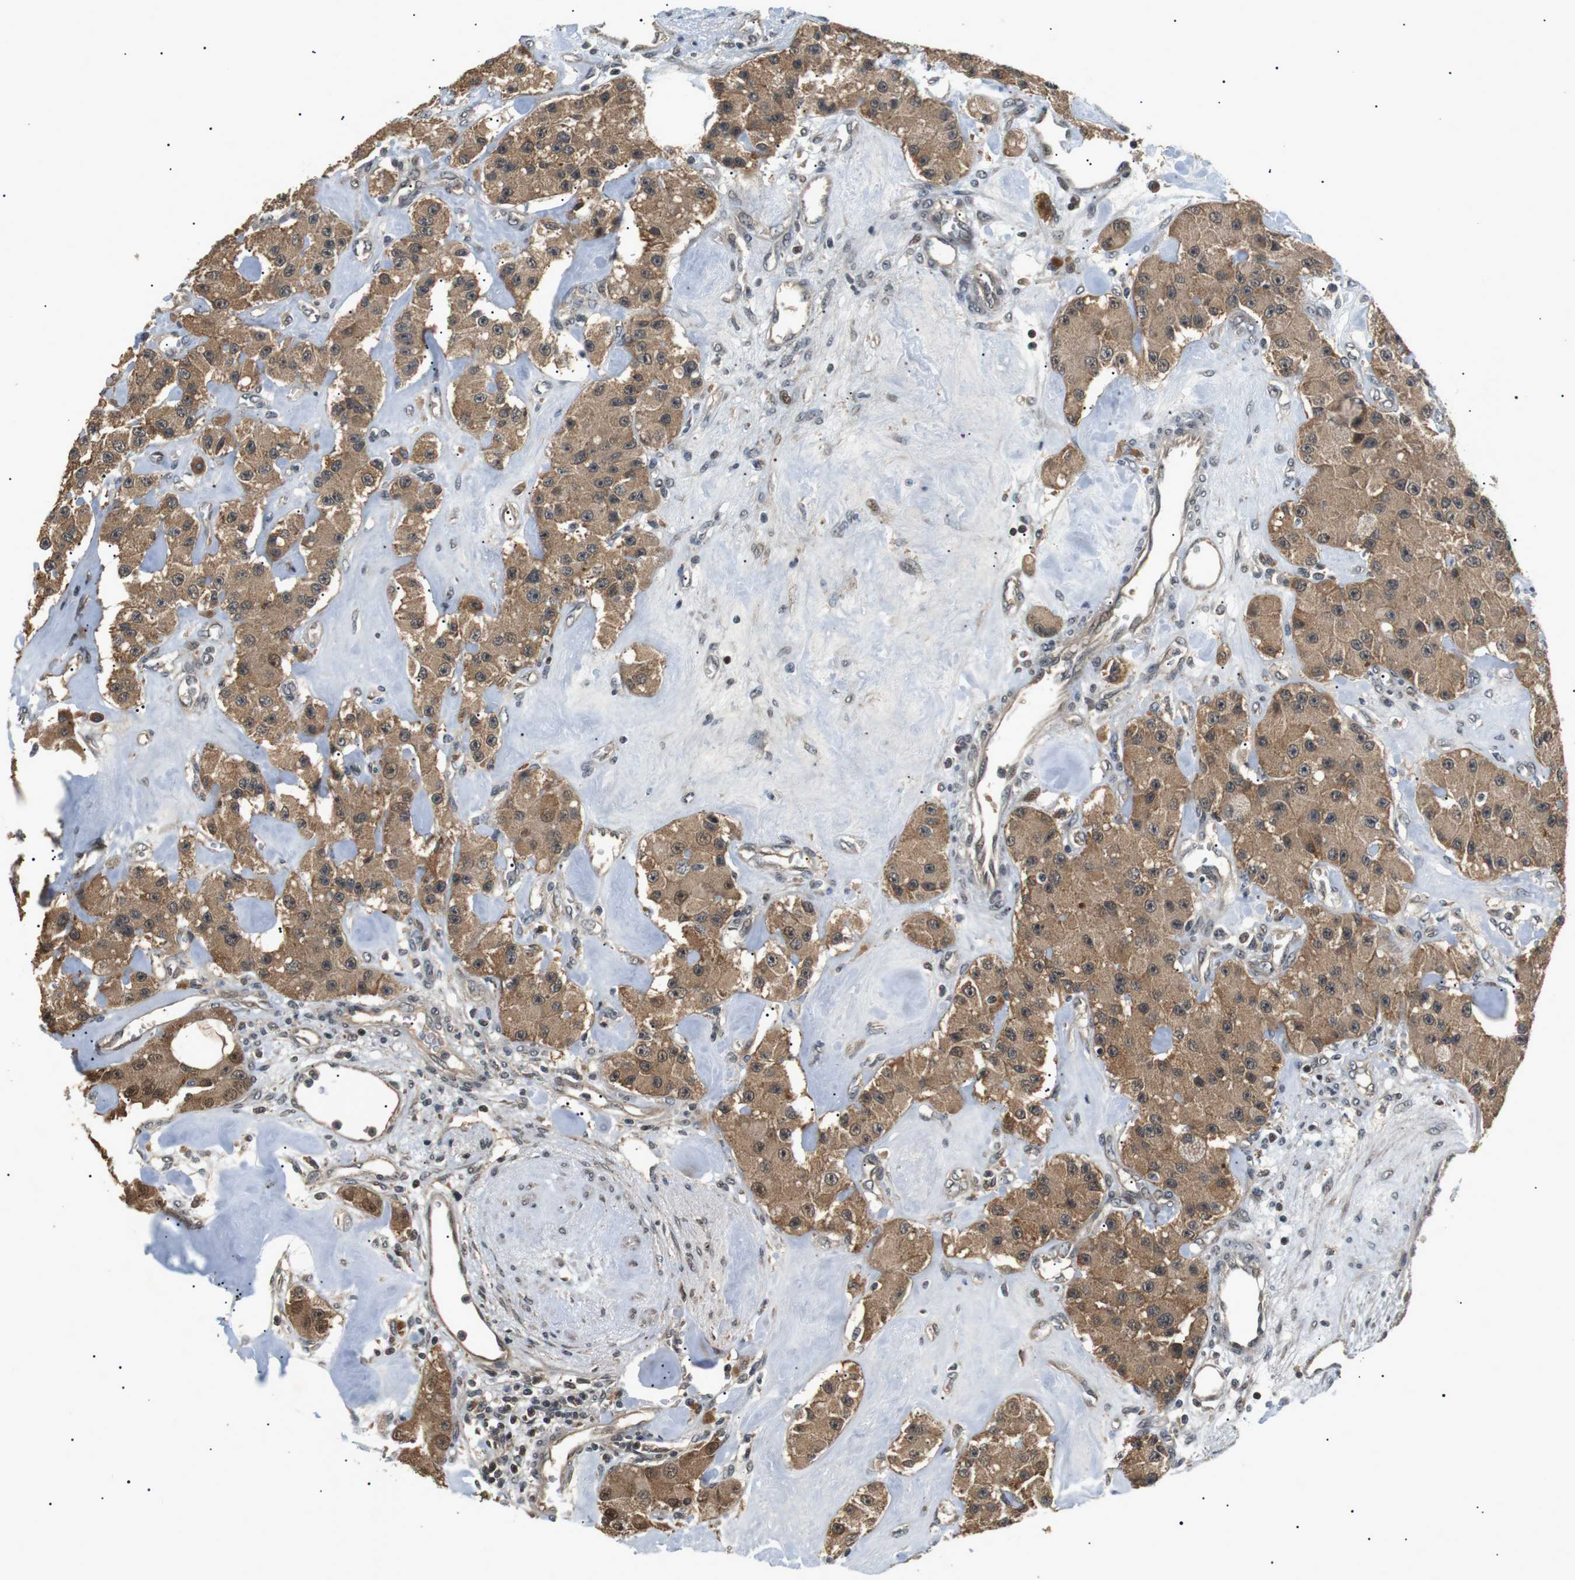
{"staining": {"intensity": "moderate", "quantity": ">75%", "location": "cytoplasmic/membranous,nuclear"}, "tissue": "carcinoid", "cell_type": "Tumor cells", "image_type": "cancer", "snomed": [{"axis": "morphology", "description": "Carcinoid, malignant, NOS"}, {"axis": "topography", "description": "Pancreas"}], "caption": "Carcinoid (malignant) was stained to show a protein in brown. There is medium levels of moderate cytoplasmic/membranous and nuclear positivity in approximately >75% of tumor cells. (IHC, brightfield microscopy, high magnification).", "gene": "HSPA13", "patient": {"sex": "male", "age": 41}}